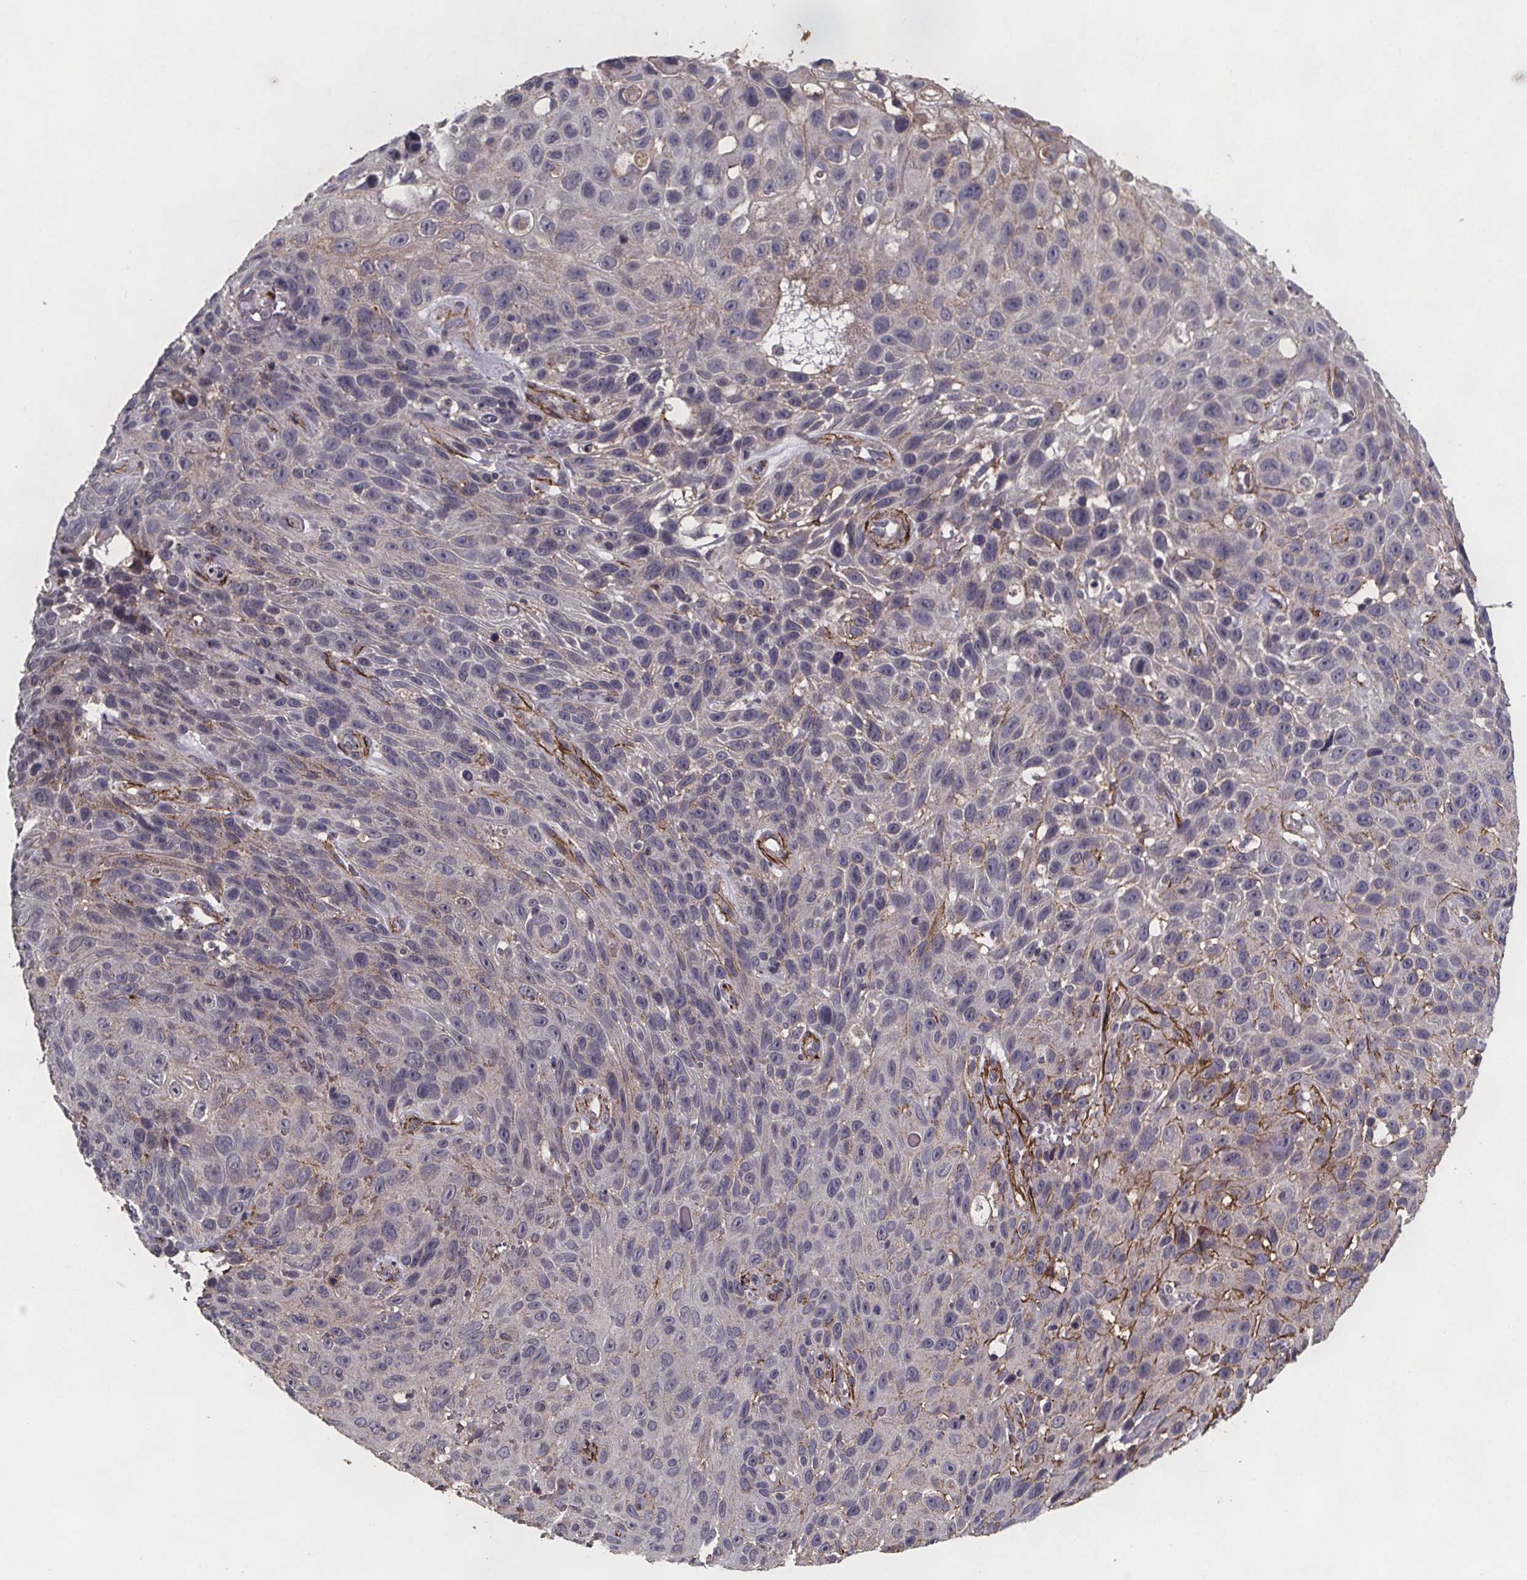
{"staining": {"intensity": "negative", "quantity": "none", "location": "none"}, "tissue": "skin cancer", "cell_type": "Tumor cells", "image_type": "cancer", "snomed": [{"axis": "morphology", "description": "Squamous cell carcinoma, NOS"}, {"axis": "topography", "description": "Skin"}], "caption": "Squamous cell carcinoma (skin) stained for a protein using immunohistochemistry exhibits no positivity tumor cells.", "gene": "PALLD", "patient": {"sex": "male", "age": 82}}